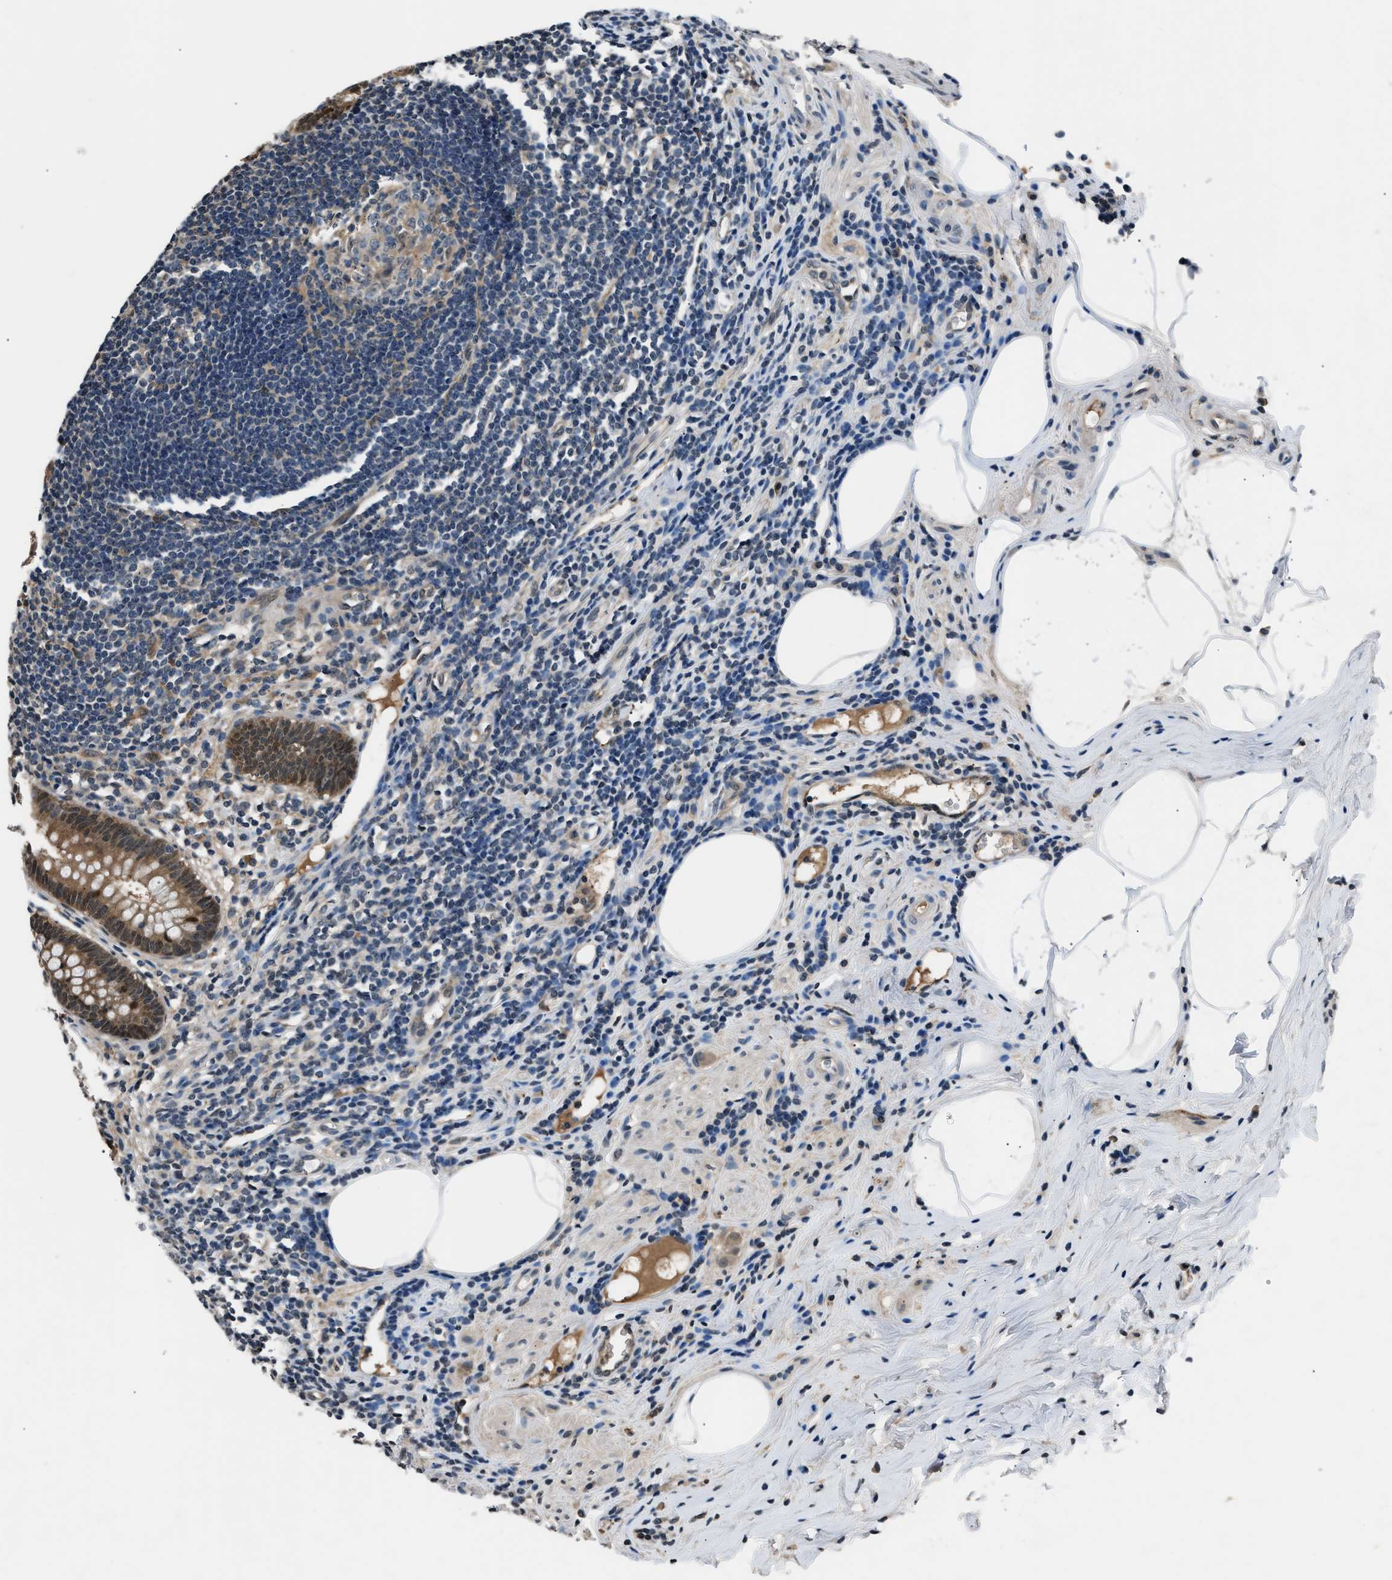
{"staining": {"intensity": "moderate", "quantity": ">75%", "location": "cytoplasmic/membranous,nuclear"}, "tissue": "appendix", "cell_type": "Glandular cells", "image_type": "normal", "snomed": [{"axis": "morphology", "description": "Normal tissue, NOS"}, {"axis": "topography", "description": "Appendix"}], "caption": "This micrograph exhibits IHC staining of normal human appendix, with medium moderate cytoplasmic/membranous,nuclear staining in about >75% of glandular cells.", "gene": "TP53I3", "patient": {"sex": "female", "age": 50}}